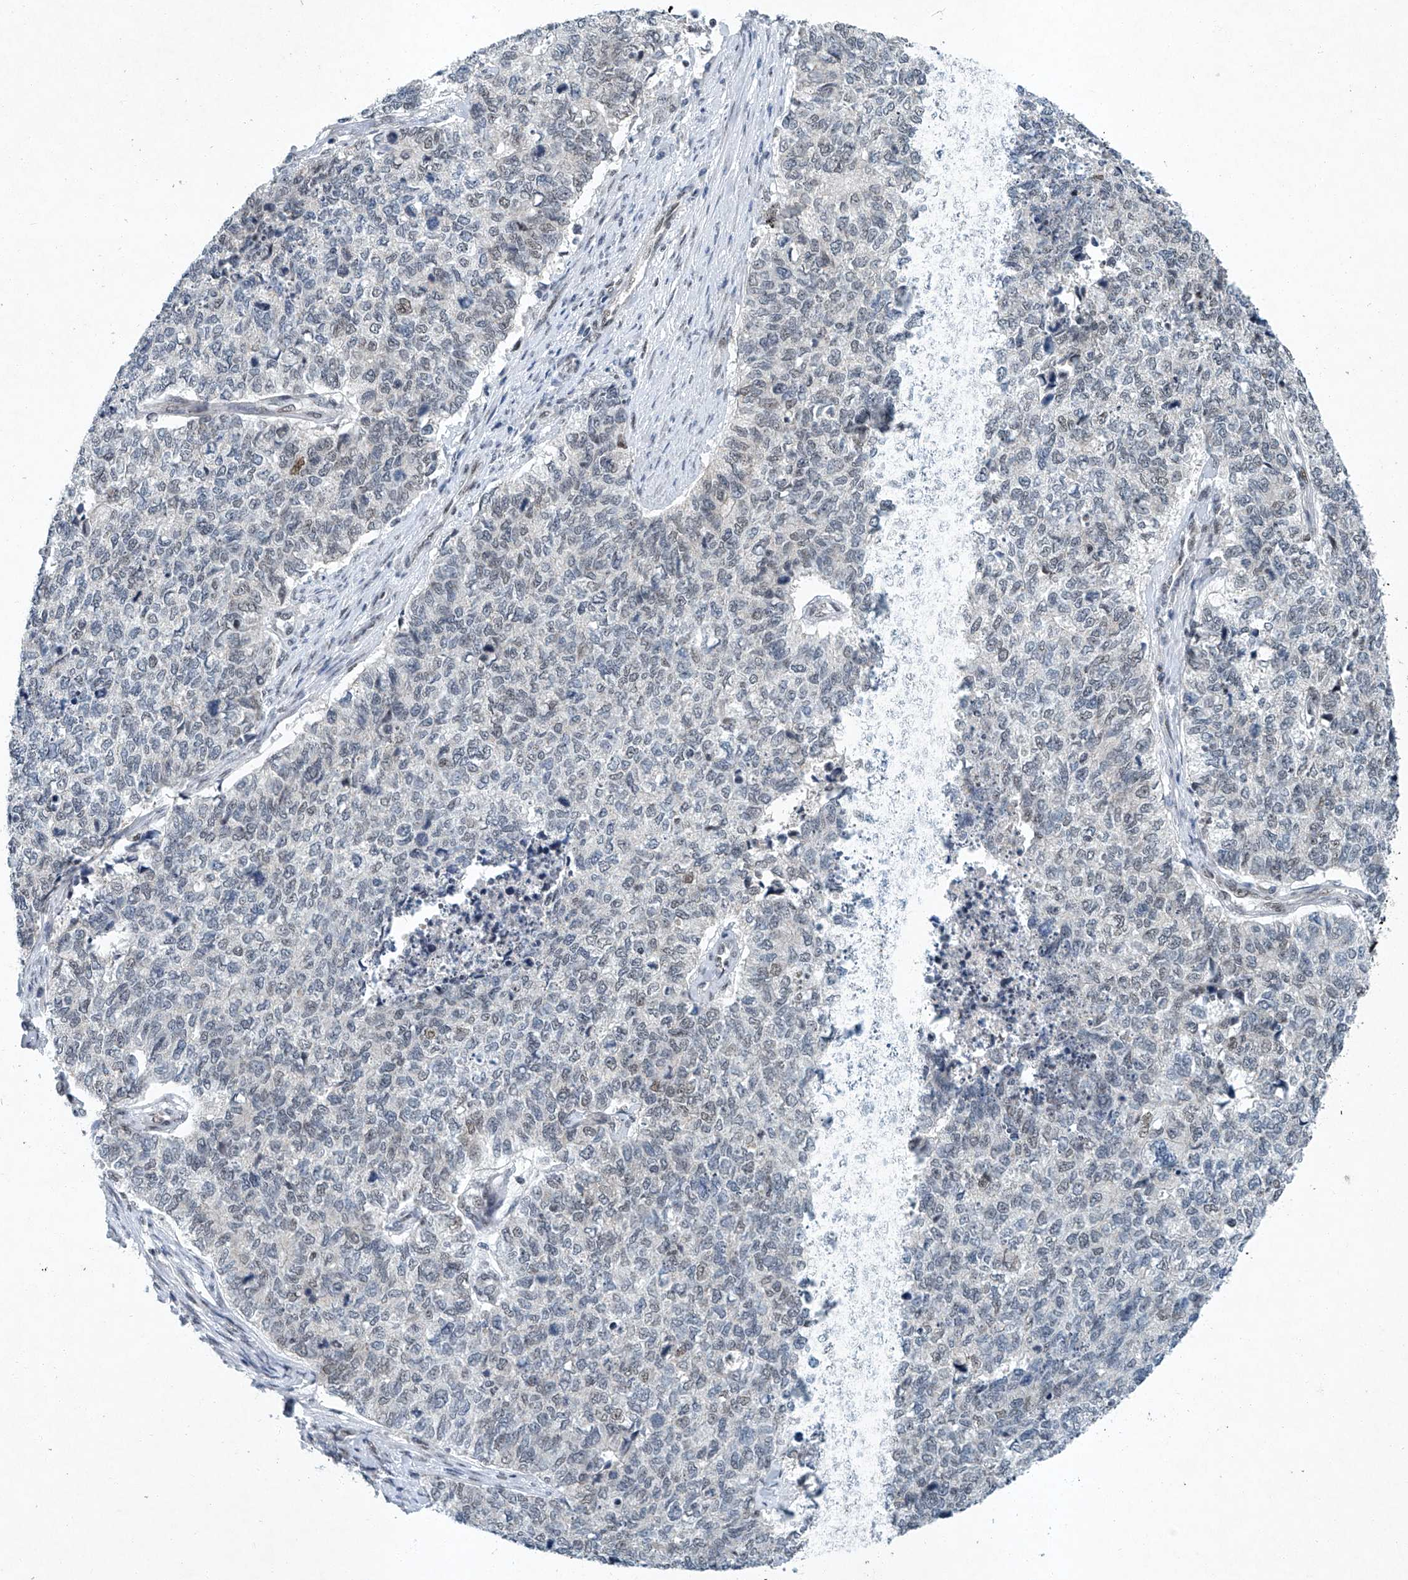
{"staining": {"intensity": "weak", "quantity": "<25%", "location": "nuclear"}, "tissue": "cervical cancer", "cell_type": "Tumor cells", "image_type": "cancer", "snomed": [{"axis": "morphology", "description": "Squamous cell carcinoma, NOS"}, {"axis": "topography", "description": "Cervix"}], "caption": "Immunohistochemistry photomicrograph of human squamous cell carcinoma (cervical) stained for a protein (brown), which reveals no positivity in tumor cells.", "gene": "TFDP1", "patient": {"sex": "female", "age": 63}}